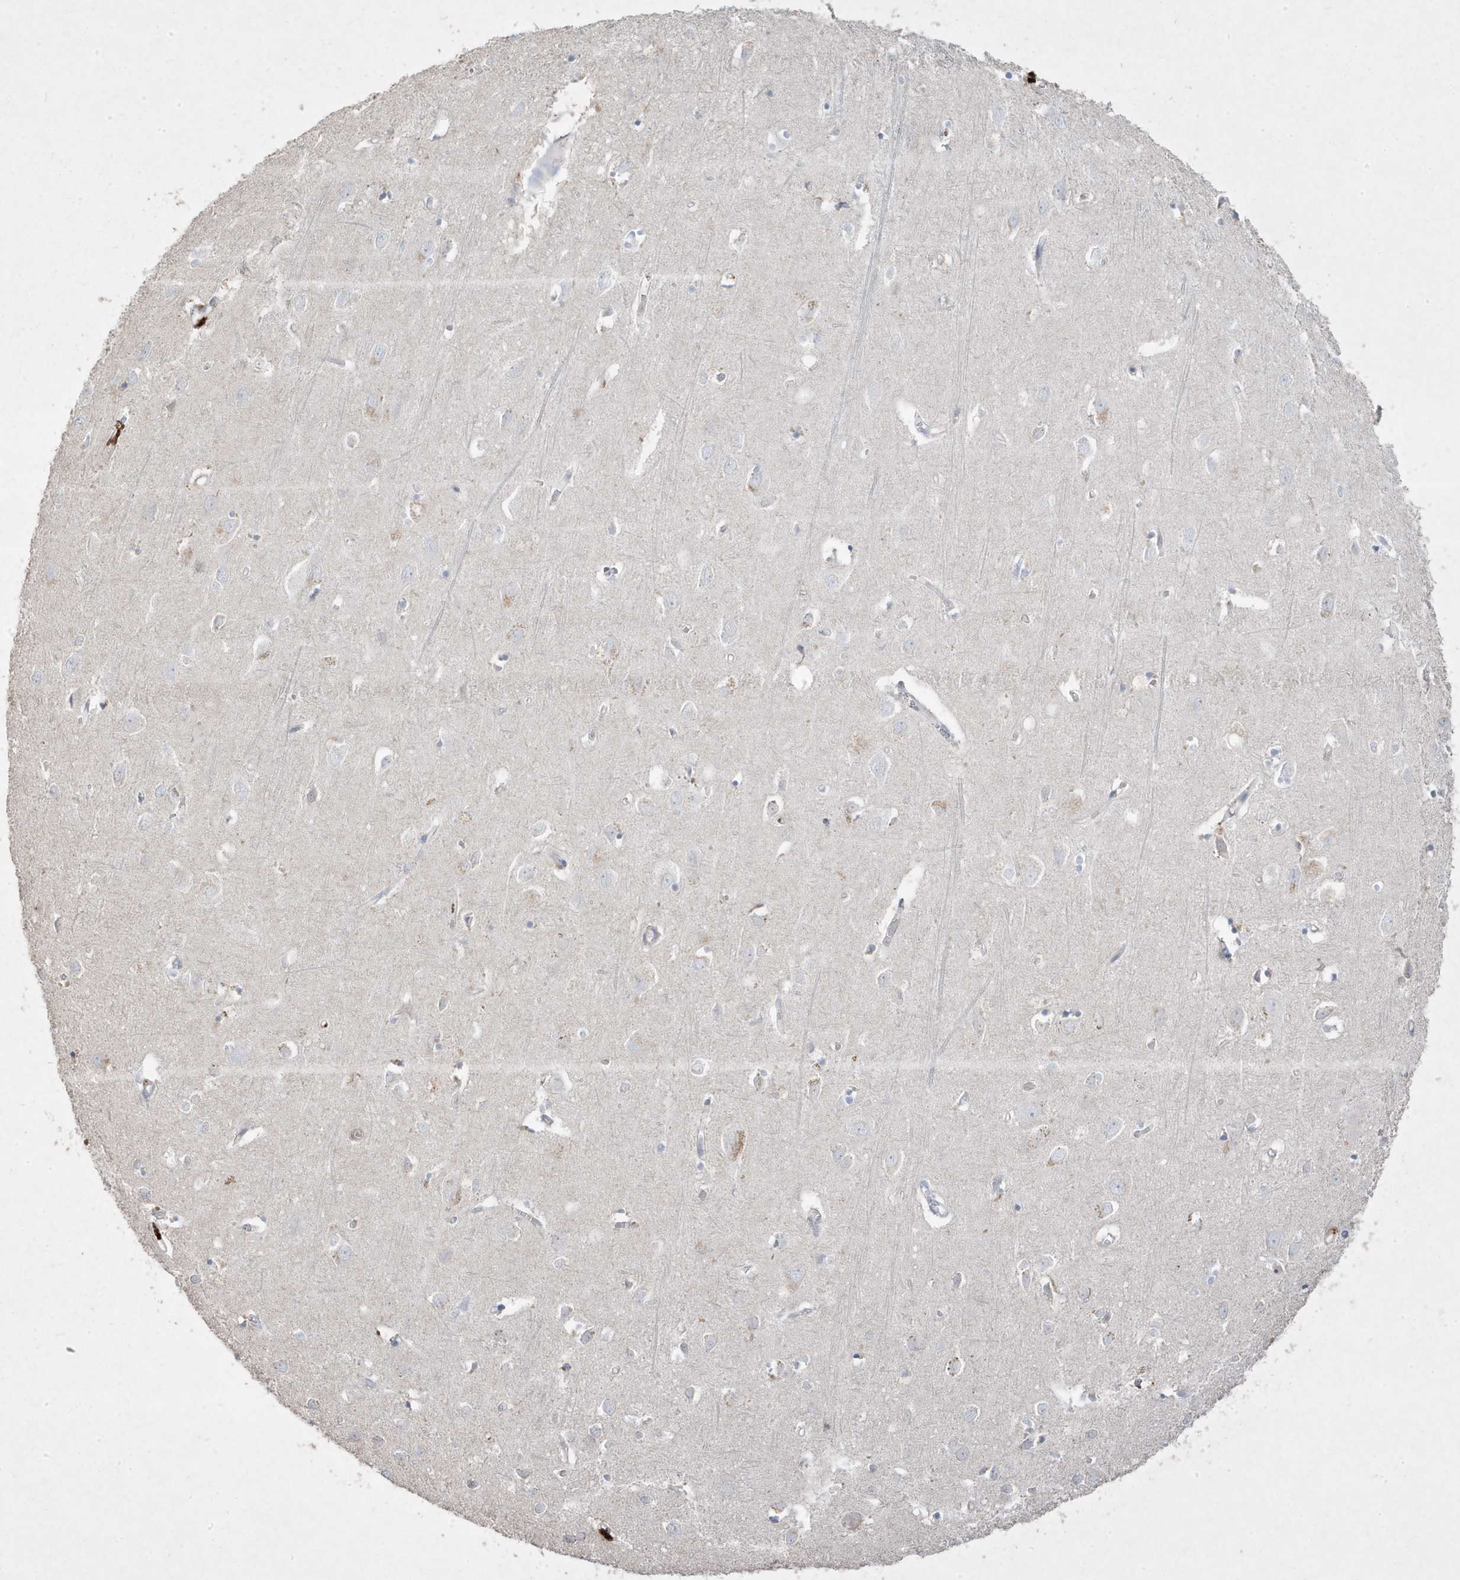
{"staining": {"intensity": "negative", "quantity": "none", "location": "none"}, "tissue": "cerebral cortex", "cell_type": "Endothelial cells", "image_type": "normal", "snomed": [{"axis": "morphology", "description": "Normal tissue, NOS"}, {"axis": "topography", "description": "Cerebral cortex"}], "caption": "This histopathology image is of unremarkable cerebral cortex stained with IHC to label a protein in brown with the nuclei are counter-stained blue. There is no positivity in endothelial cells.", "gene": "RGL4", "patient": {"sex": "female", "age": 64}}